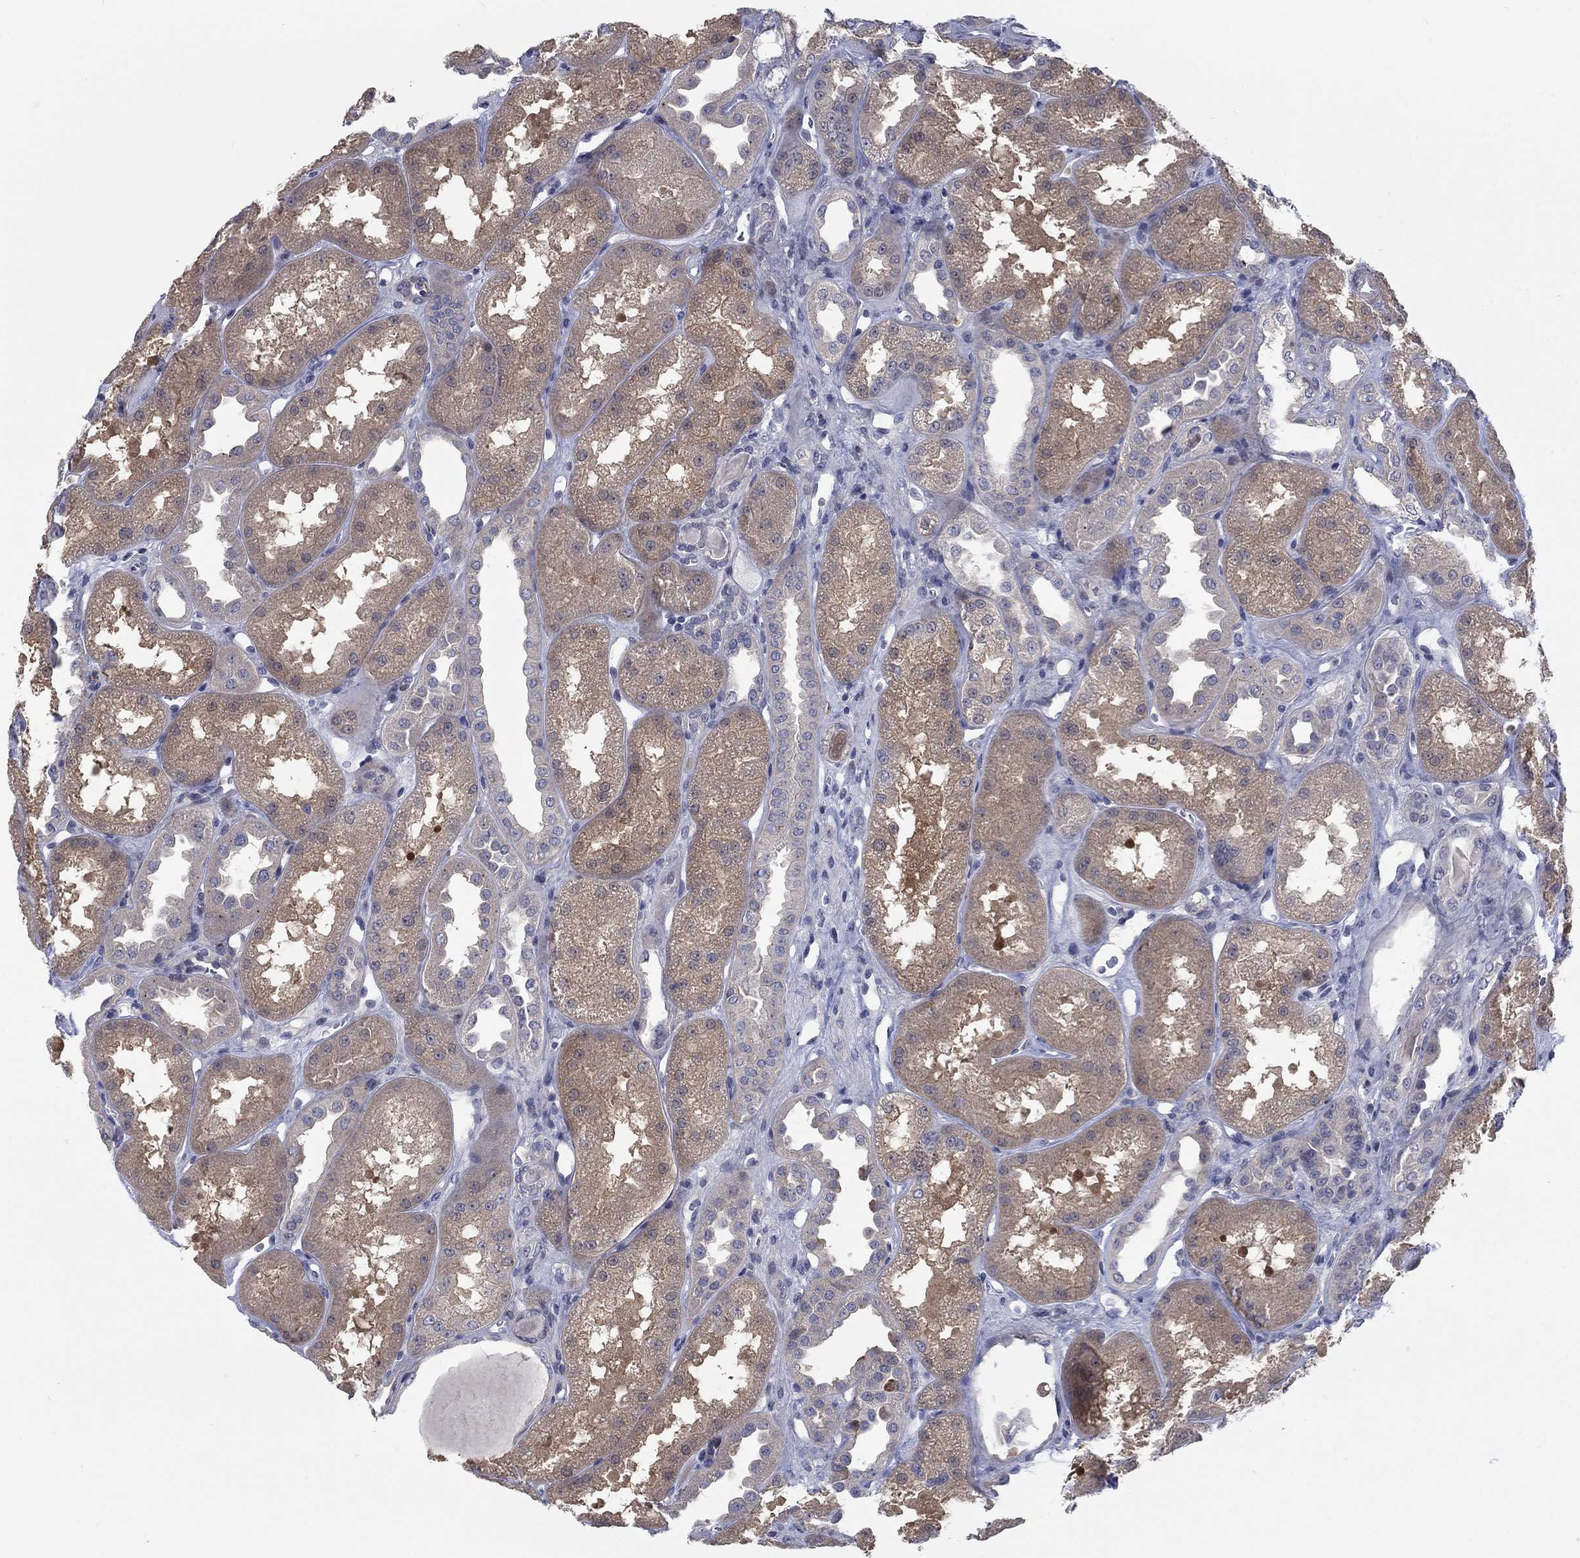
{"staining": {"intensity": "negative", "quantity": "none", "location": "none"}, "tissue": "kidney", "cell_type": "Cells in glomeruli", "image_type": "normal", "snomed": [{"axis": "morphology", "description": "Normal tissue, NOS"}, {"axis": "topography", "description": "Kidney"}], "caption": "Cells in glomeruli show no significant protein staining in benign kidney. (DAB IHC with hematoxylin counter stain).", "gene": "KIF15", "patient": {"sex": "male", "age": 61}}